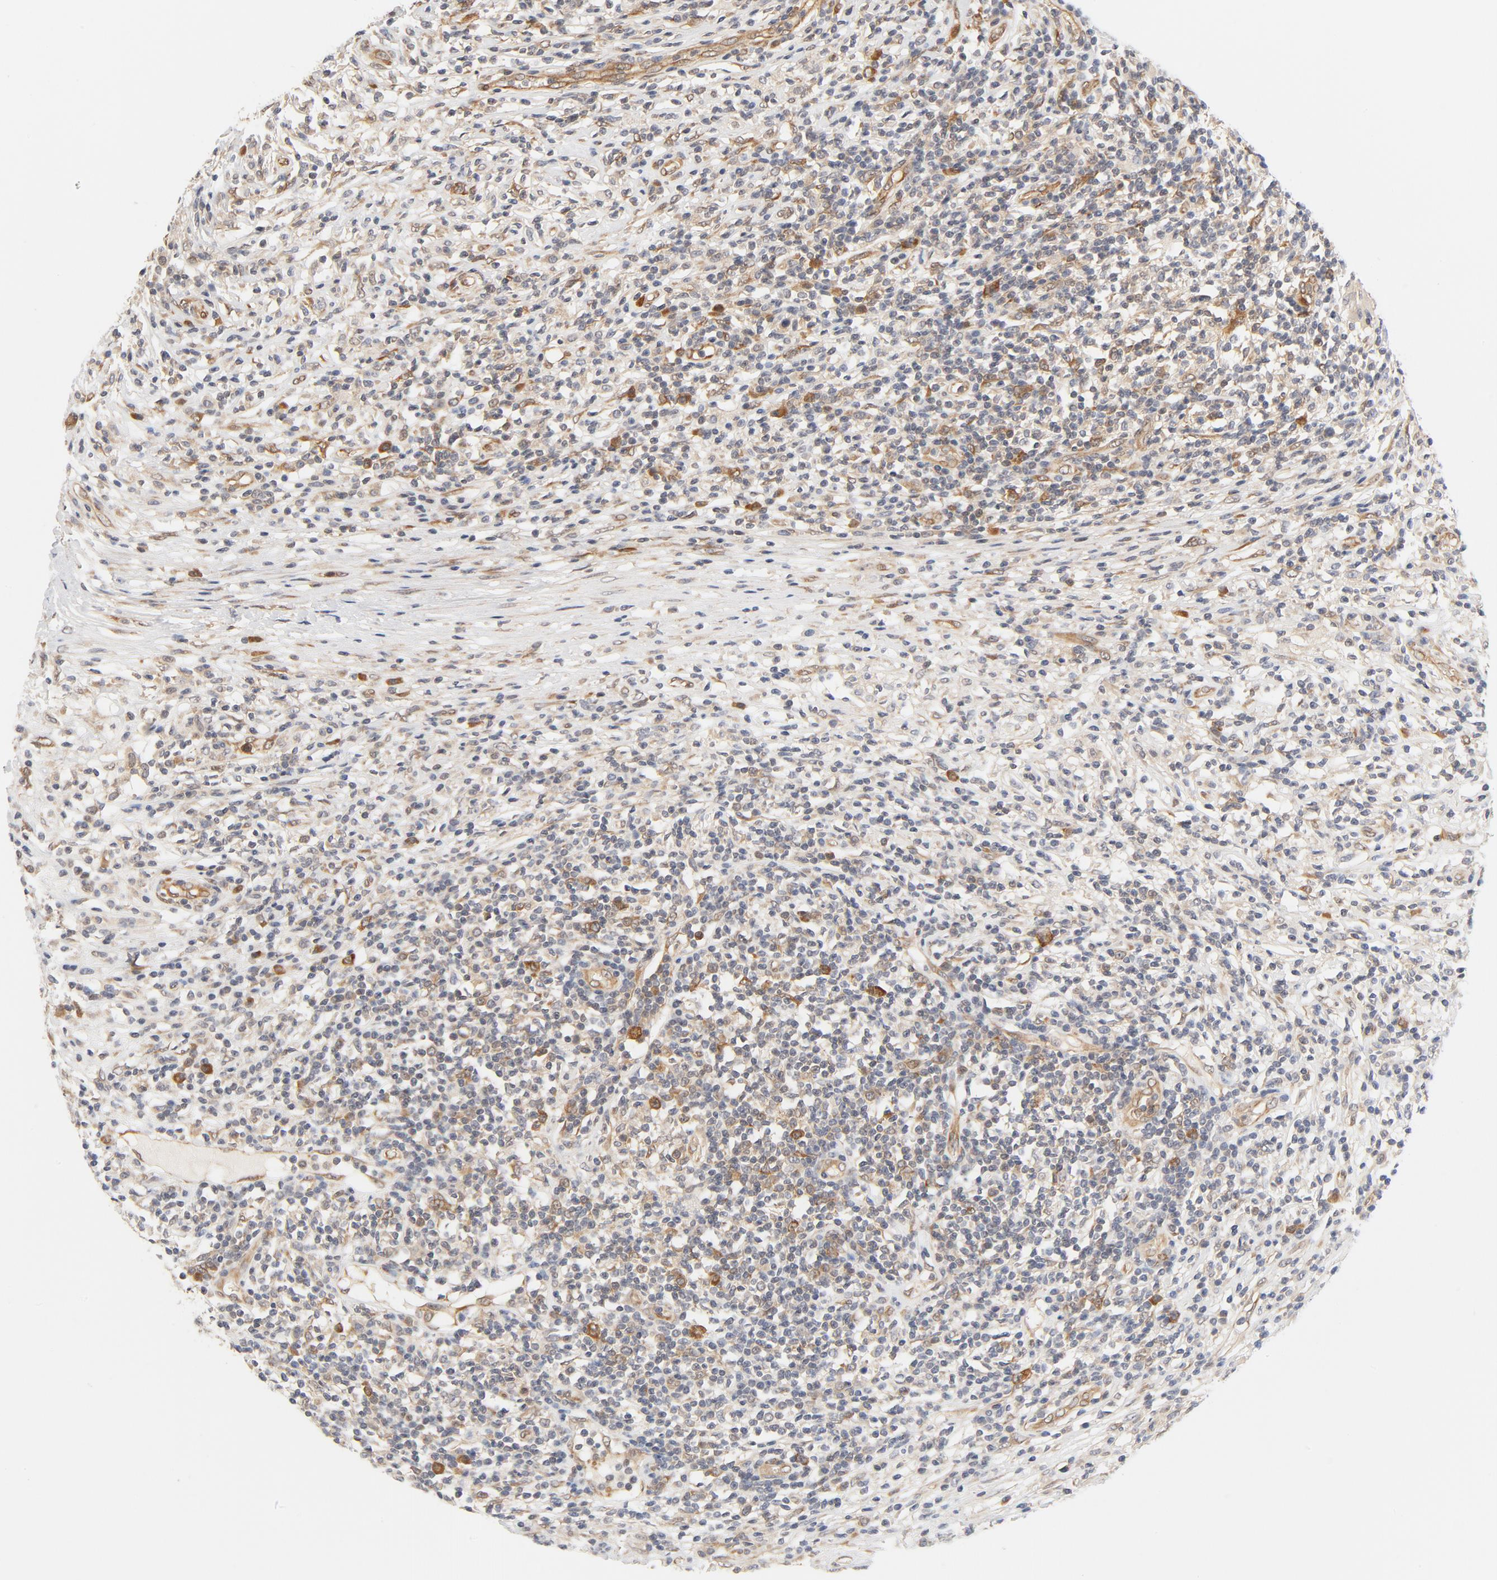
{"staining": {"intensity": "moderate", "quantity": ">75%", "location": "cytoplasmic/membranous"}, "tissue": "lymphoma", "cell_type": "Tumor cells", "image_type": "cancer", "snomed": [{"axis": "morphology", "description": "Malignant lymphoma, non-Hodgkin's type, High grade"}, {"axis": "topography", "description": "Lymph node"}], "caption": "This is an image of IHC staining of malignant lymphoma, non-Hodgkin's type (high-grade), which shows moderate expression in the cytoplasmic/membranous of tumor cells.", "gene": "EIF4E", "patient": {"sex": "female", "age": 84}}